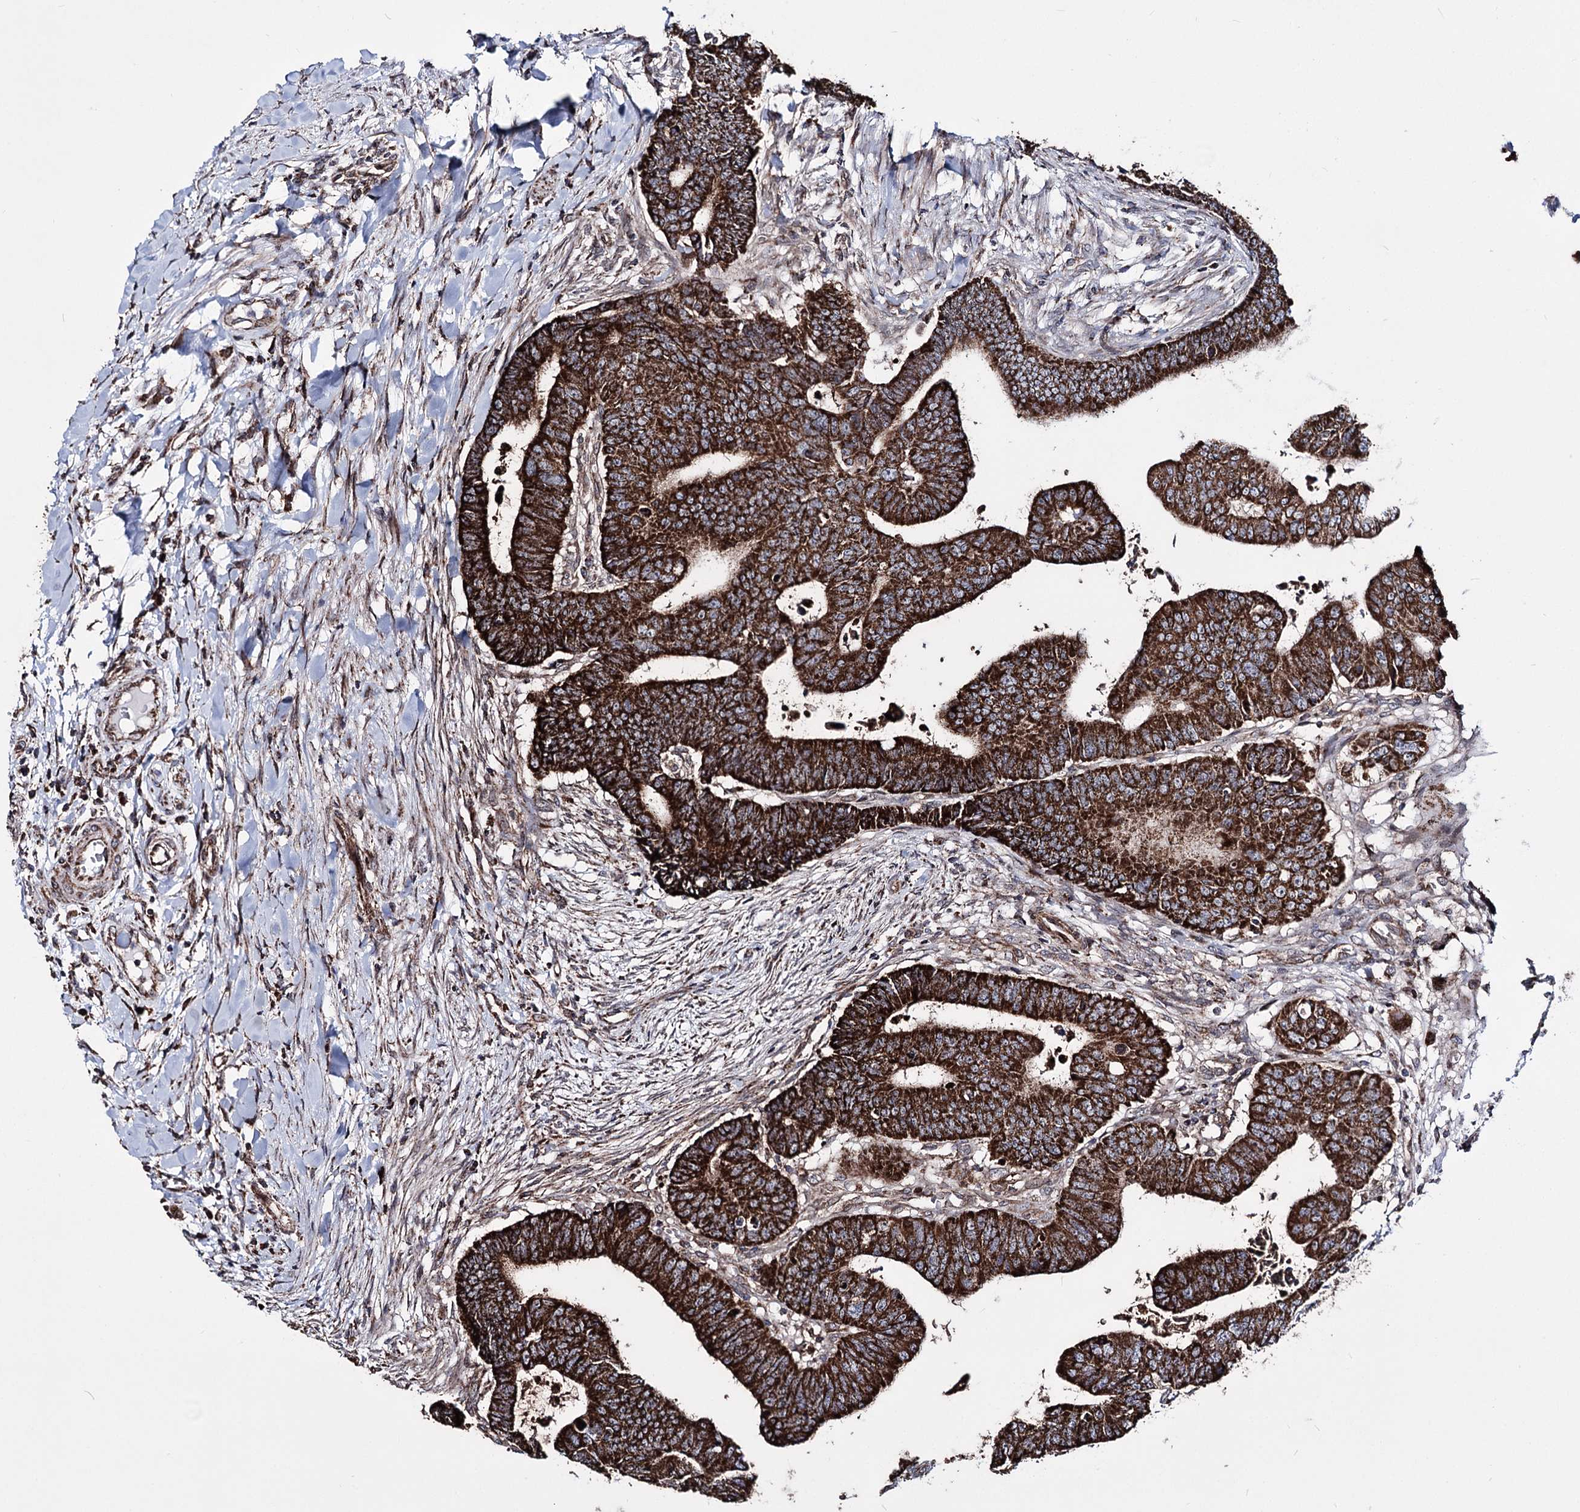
{"staining": {"intensity": "strong", "quantity": ">75%", "location": "cytoplasmic/membranous"}, "tissue": "colorectal cancer", "cell_type": "Tumor cells", "image_type": "cancer", "snomed": [{"axis": "morphology", "description": "Normal tissue, NOS"}, {"axis": "morphology", "description": "Adenocarcinoma, NOS"}, {"axis": "topography", "description": "Rectum"}], "caption": "A photomicrograph of human colorectal adenocarcinoma stained for a protein exhibits strong cytoplasmic/membranous brown staining in tumor cells. The staining is performed using DAB (3,3'-diaminobenzidine) brown chromogen to label protein expression. The nuclei are counter-stained blue using hematoxylin.", "gene": "CREB3L4", "patient": {"sex": "female", "age": 65}}